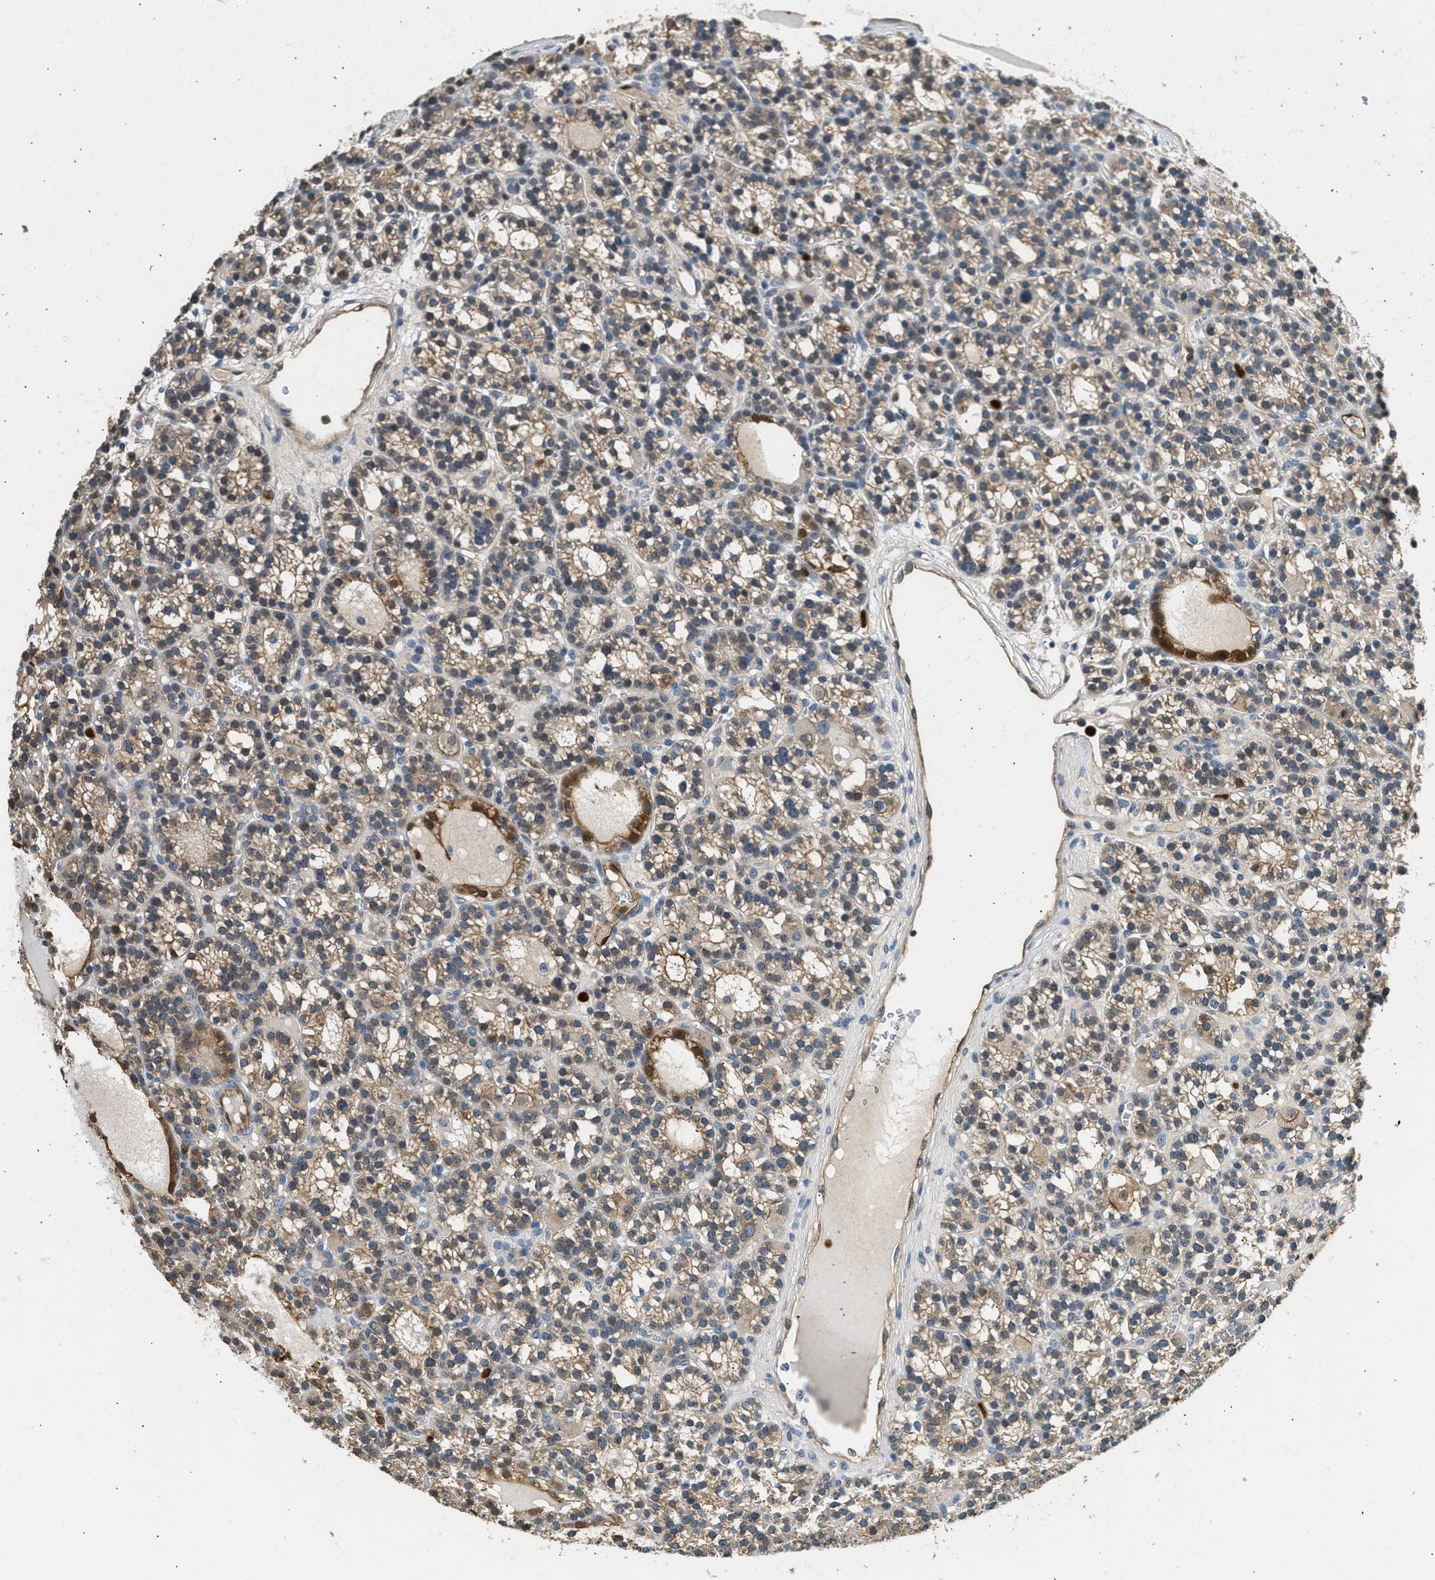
{"staining": {"intensity": "moderate", "quantity": ">75%", "location": "cytoplasmic/membranous,nuclear"}, "tissue": "parathyroid gland", "cell_type": "Glandular cells", "image_type": "normal", "snomed": [{"axis": "morphology", "description": "Normal tissue, NOS"}, {"axis": "morphology", "description": "Adenoma, NOS"}, {"axis": "topography", "description": "Parathyroid gland"}], "caption": "An immunohistochemistry histopathology image of benign tissue is shown. Protein staining in brown highlights moderate cytoplasmic/membranous,nuclear positivity in parathyroid gland within glandular cells.", "gene": "ANXA3", "patient": {"sex": "female", "age": 58}}